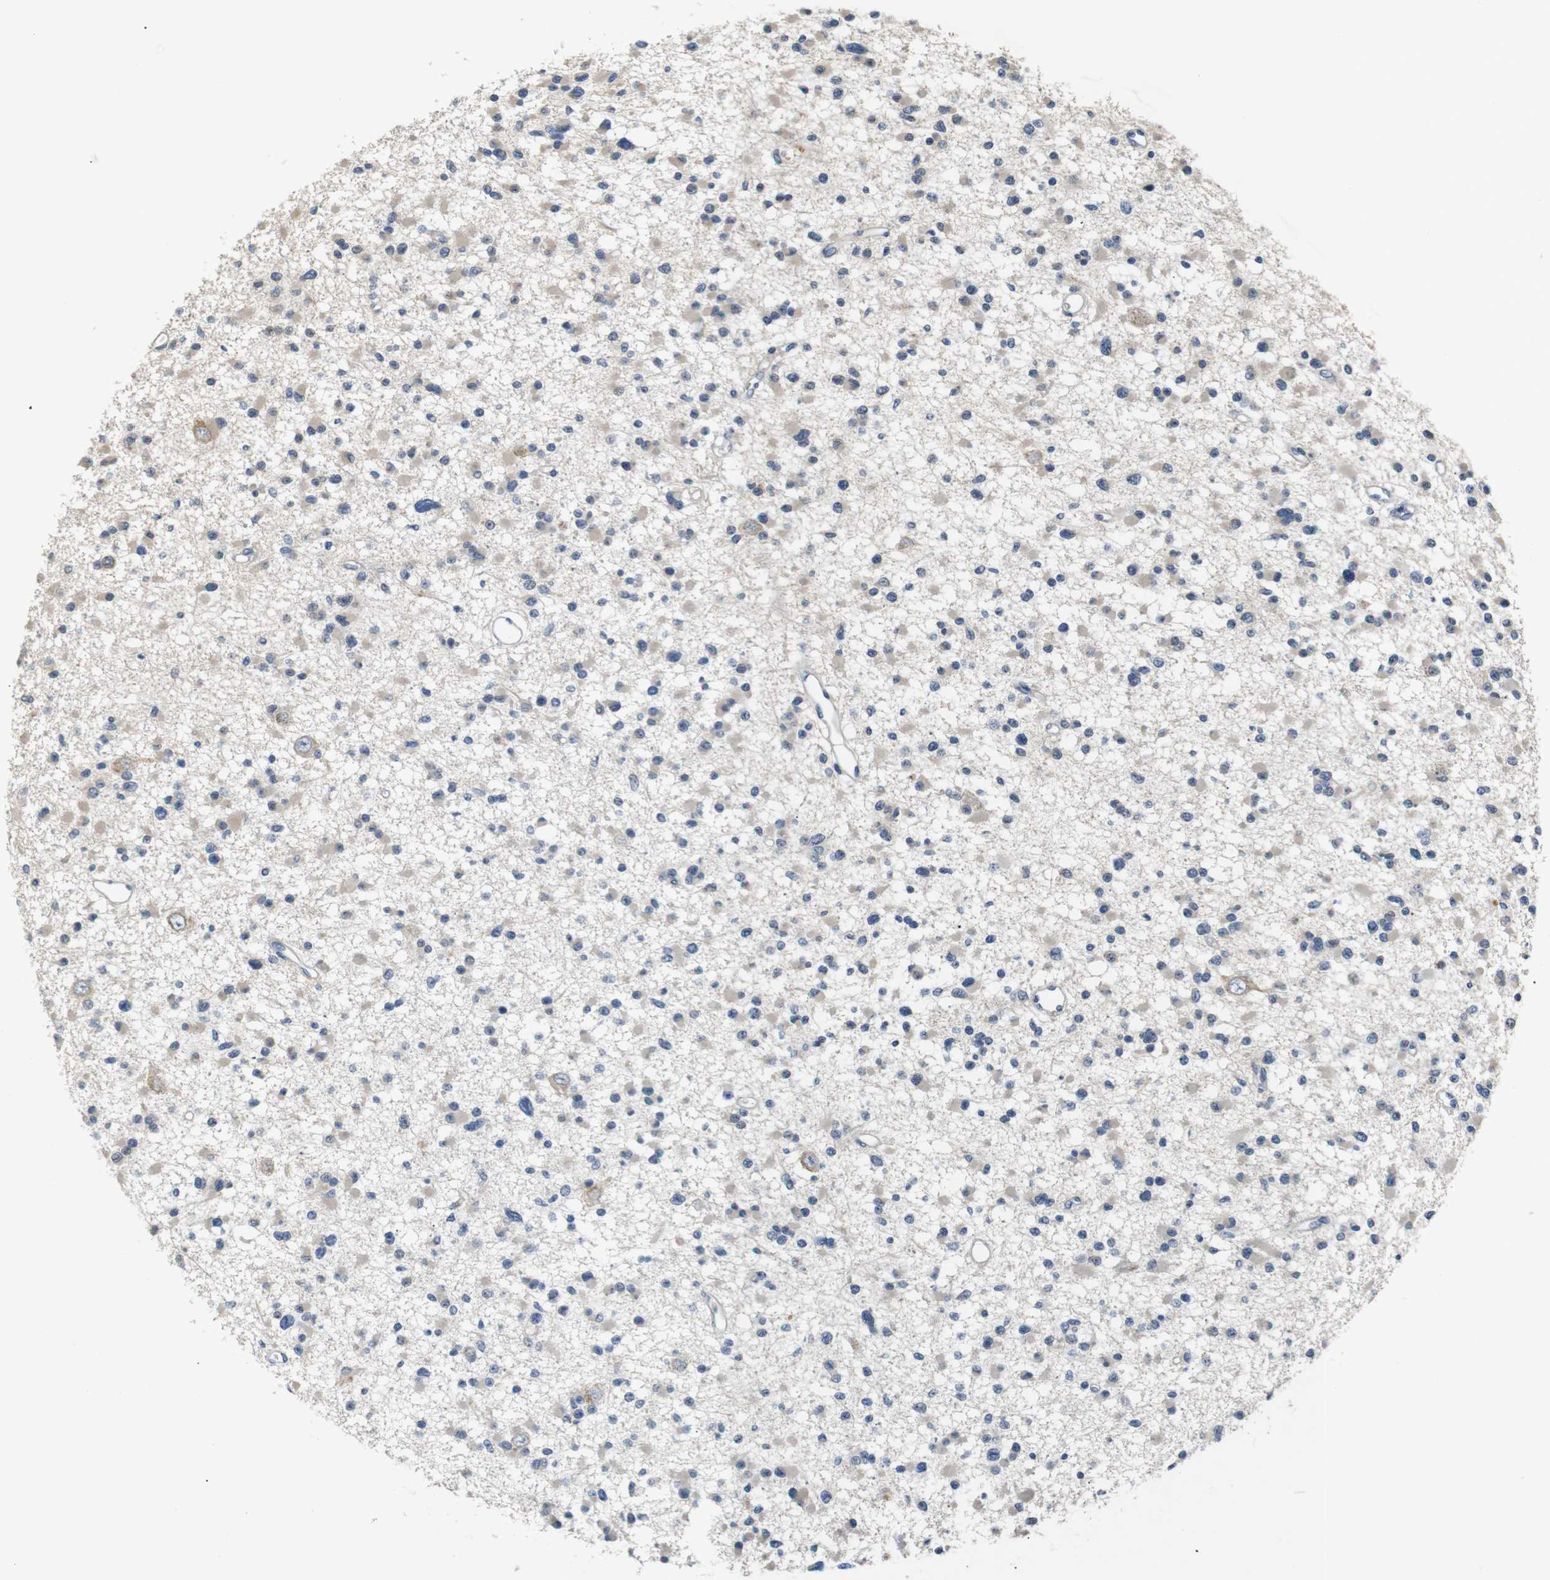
{"staining": {"intensity": "negative", "quantity": "none", "location": "none"}, "tissue": "glioma", "cell_type": "Tumor cells", "image_type": "cancer", "snomed": [{"axis": "morphology", "description": "Glioma, malignant, Low grade"}, {"axis": "topography", "description": "Brain"}], "caption": "This is a histopathology image of immunohistochemistry (IHC) staining of glioma, which shows no staining in tumor cells. Brightfield microscopy of immunohistochemistry (IHC) stained with DAB (brown) and hematoxylin (blue), captured at high magnification.", "gene": "SFN", "patient": {"sex": "female", "age": 22}}